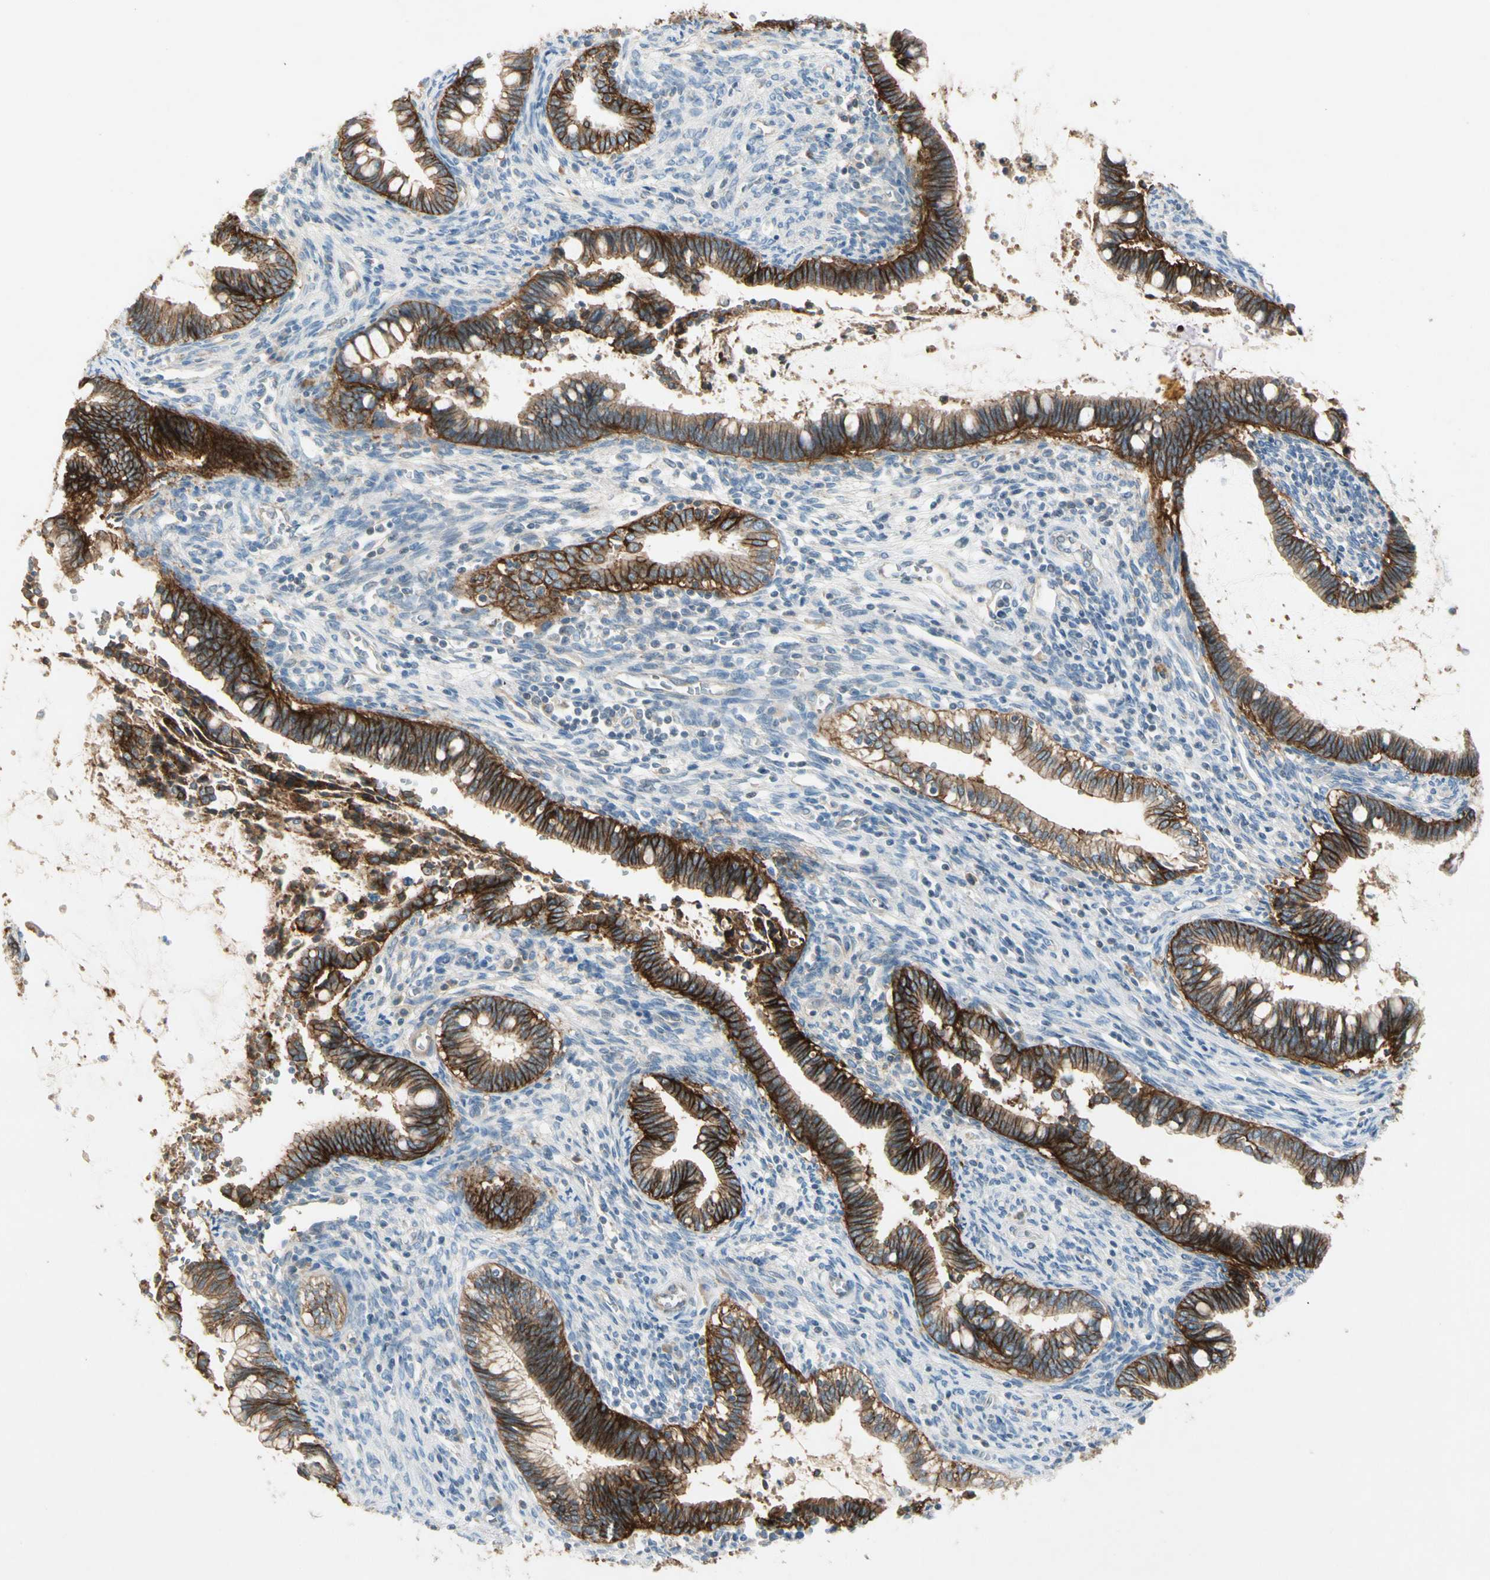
{"staining": {"intensity": "strong", "quantity": ">75%", "location": "cytoplasmic/membranous"}, "tissue": "cervical cancer", "cell_type": "Tumor cells", "image_type": "cancer", "snomed": [{"axis": "morphology", "description": "Adenocarcinoma, NOS"}, {"axis": "topography", "description": "Cervix"}], "caption": "Immunohistochemical staining of human adenocarcinoma (cervical) exhibits strong cytoplasmic/membranous protein staining in about >75% of tumor cells.", "gene": "ITGA3", "patient": {"sex": "female", "age": 44}}